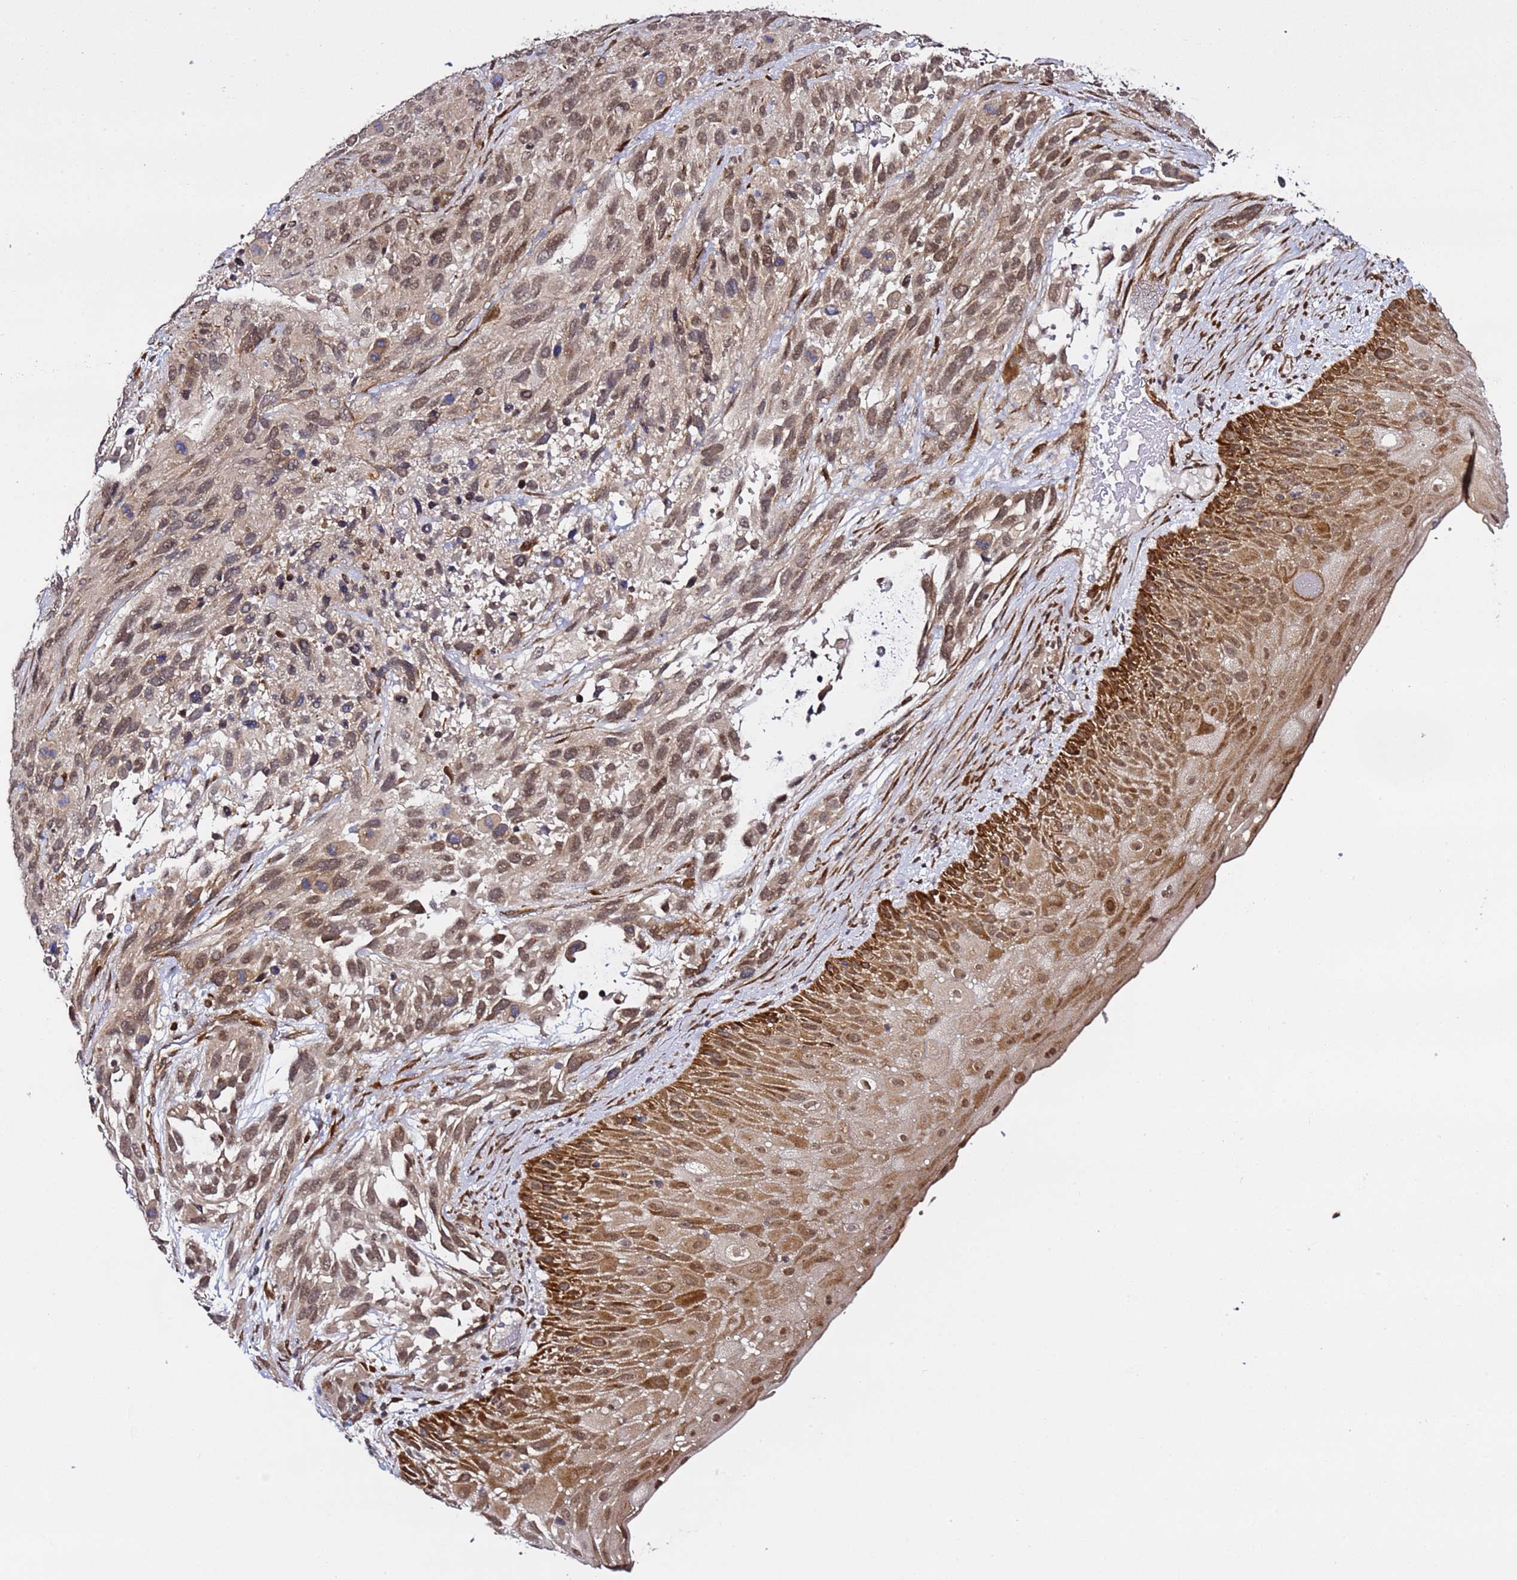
{"staining": {"intensity": "moderate", "quantity": ">75%", "location": "cytoplasmic/membranous,nuclear"}, "tissue": "urothelial cancer", "cell_type": "Tumor cells", "image_type": "cancer", "snomed": [{"axis": "morphology", "description": "Urothelial carcinoma, High grade"}, {"axis": "topography", "description": "Urinary bladder"}], "caption": "Protein staining of urothelial cancer tissue shows moderate cytoplasmic/membranous and nuclear staining in about >75% of tumor cells. (DAB IHC, brown staining for protein, blue staining for nuclei).", "gene": "POLR2D", "patient": {"sex": "female", "age": 70}}